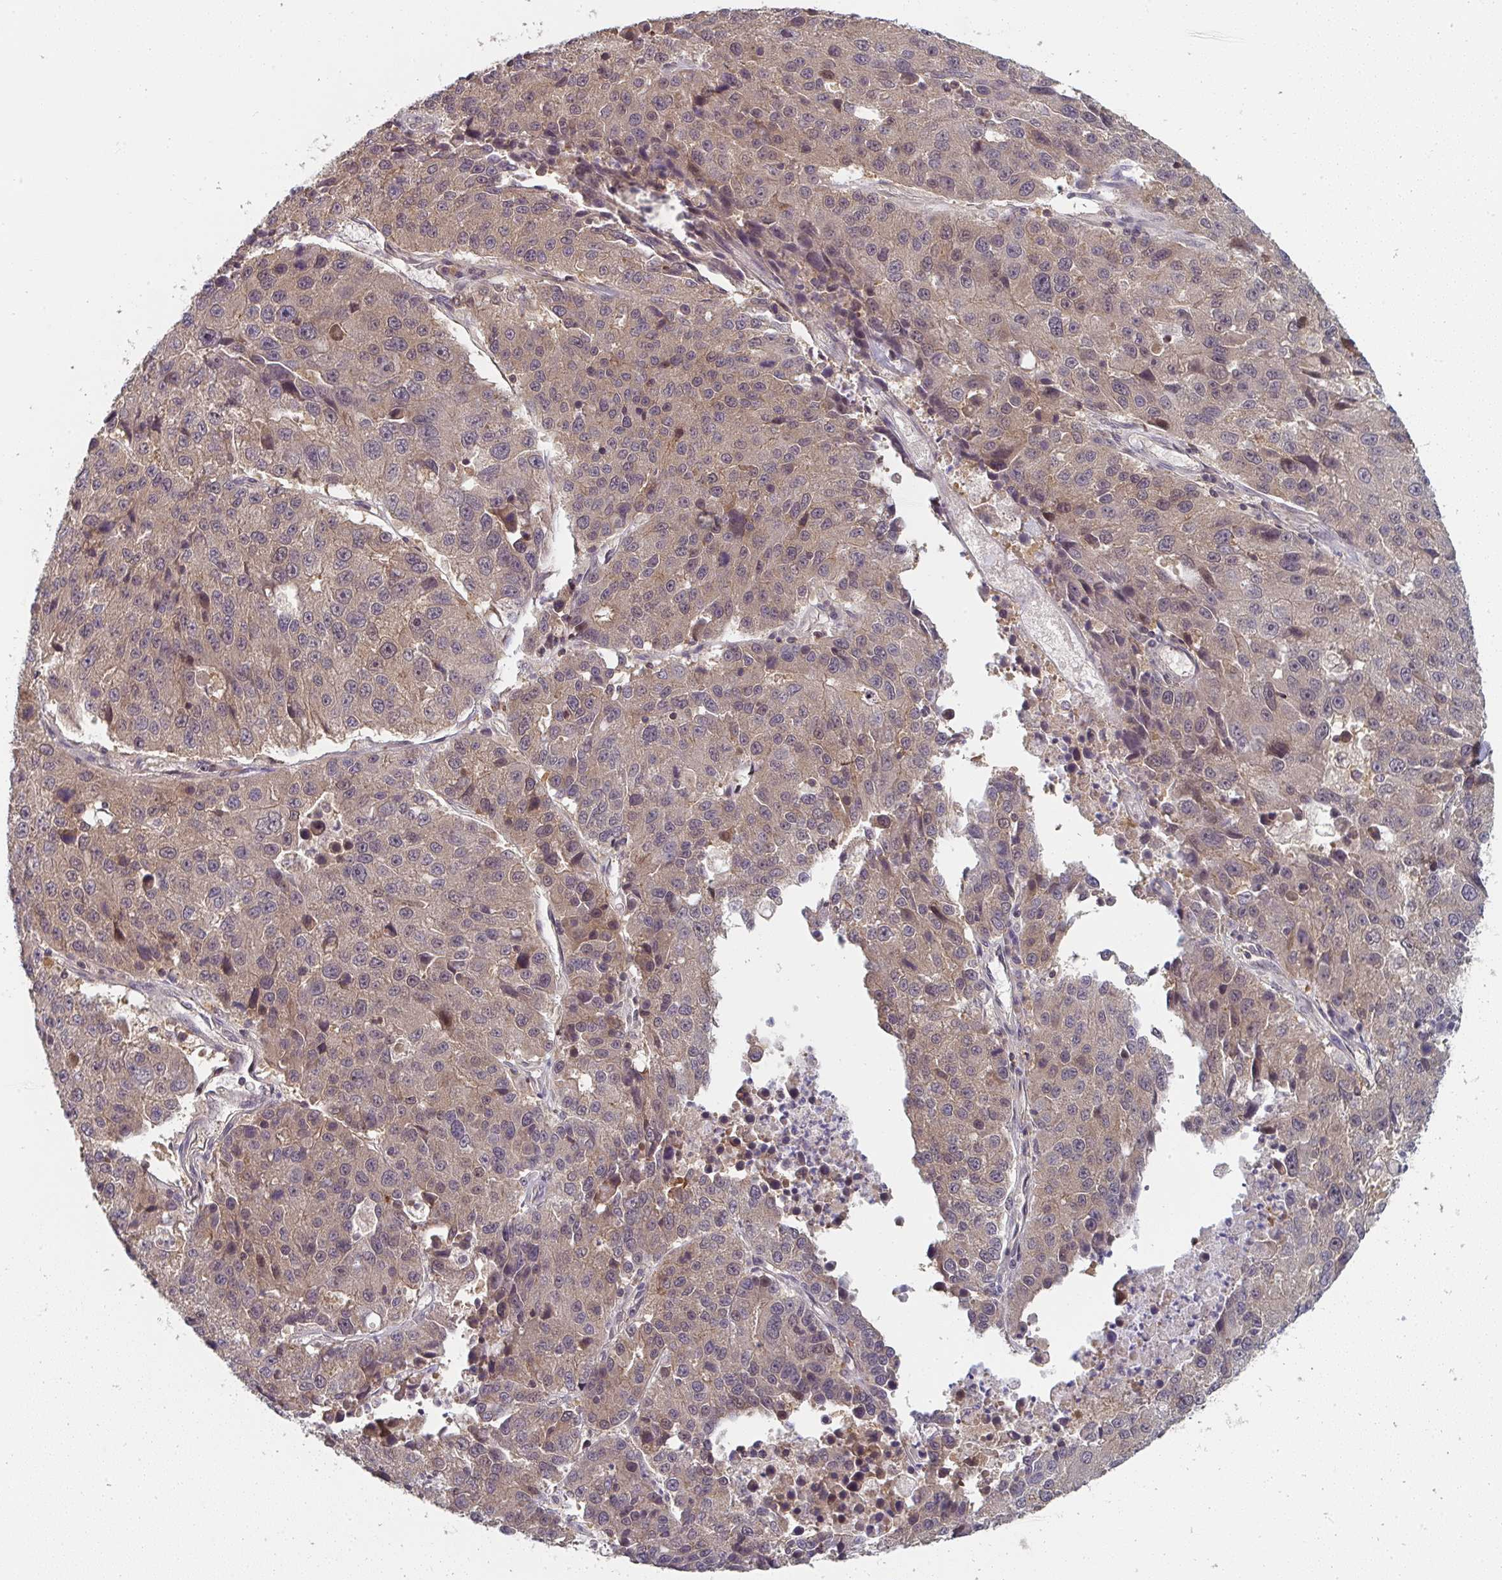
{"staining": {"intensity": "weak", "quantity": ">75%", "location": "cytoplasmic/membranous"}, "tissue": "stomach cancer", "cell_type": "Tumor cells", "image_type": "cancer", "snomed": [{"axis": "morphology", "description": "Adenocarcinoma, NOS"}, {"axis": "topography", "description": "Stomach"}], "caption": "A brown stain shows weak cytoplasmic/membranous staining of a protein in human stomach cancer tumor cells.", "gene": "RANGRF", "patient": {"sex": "male", "age": 71}}